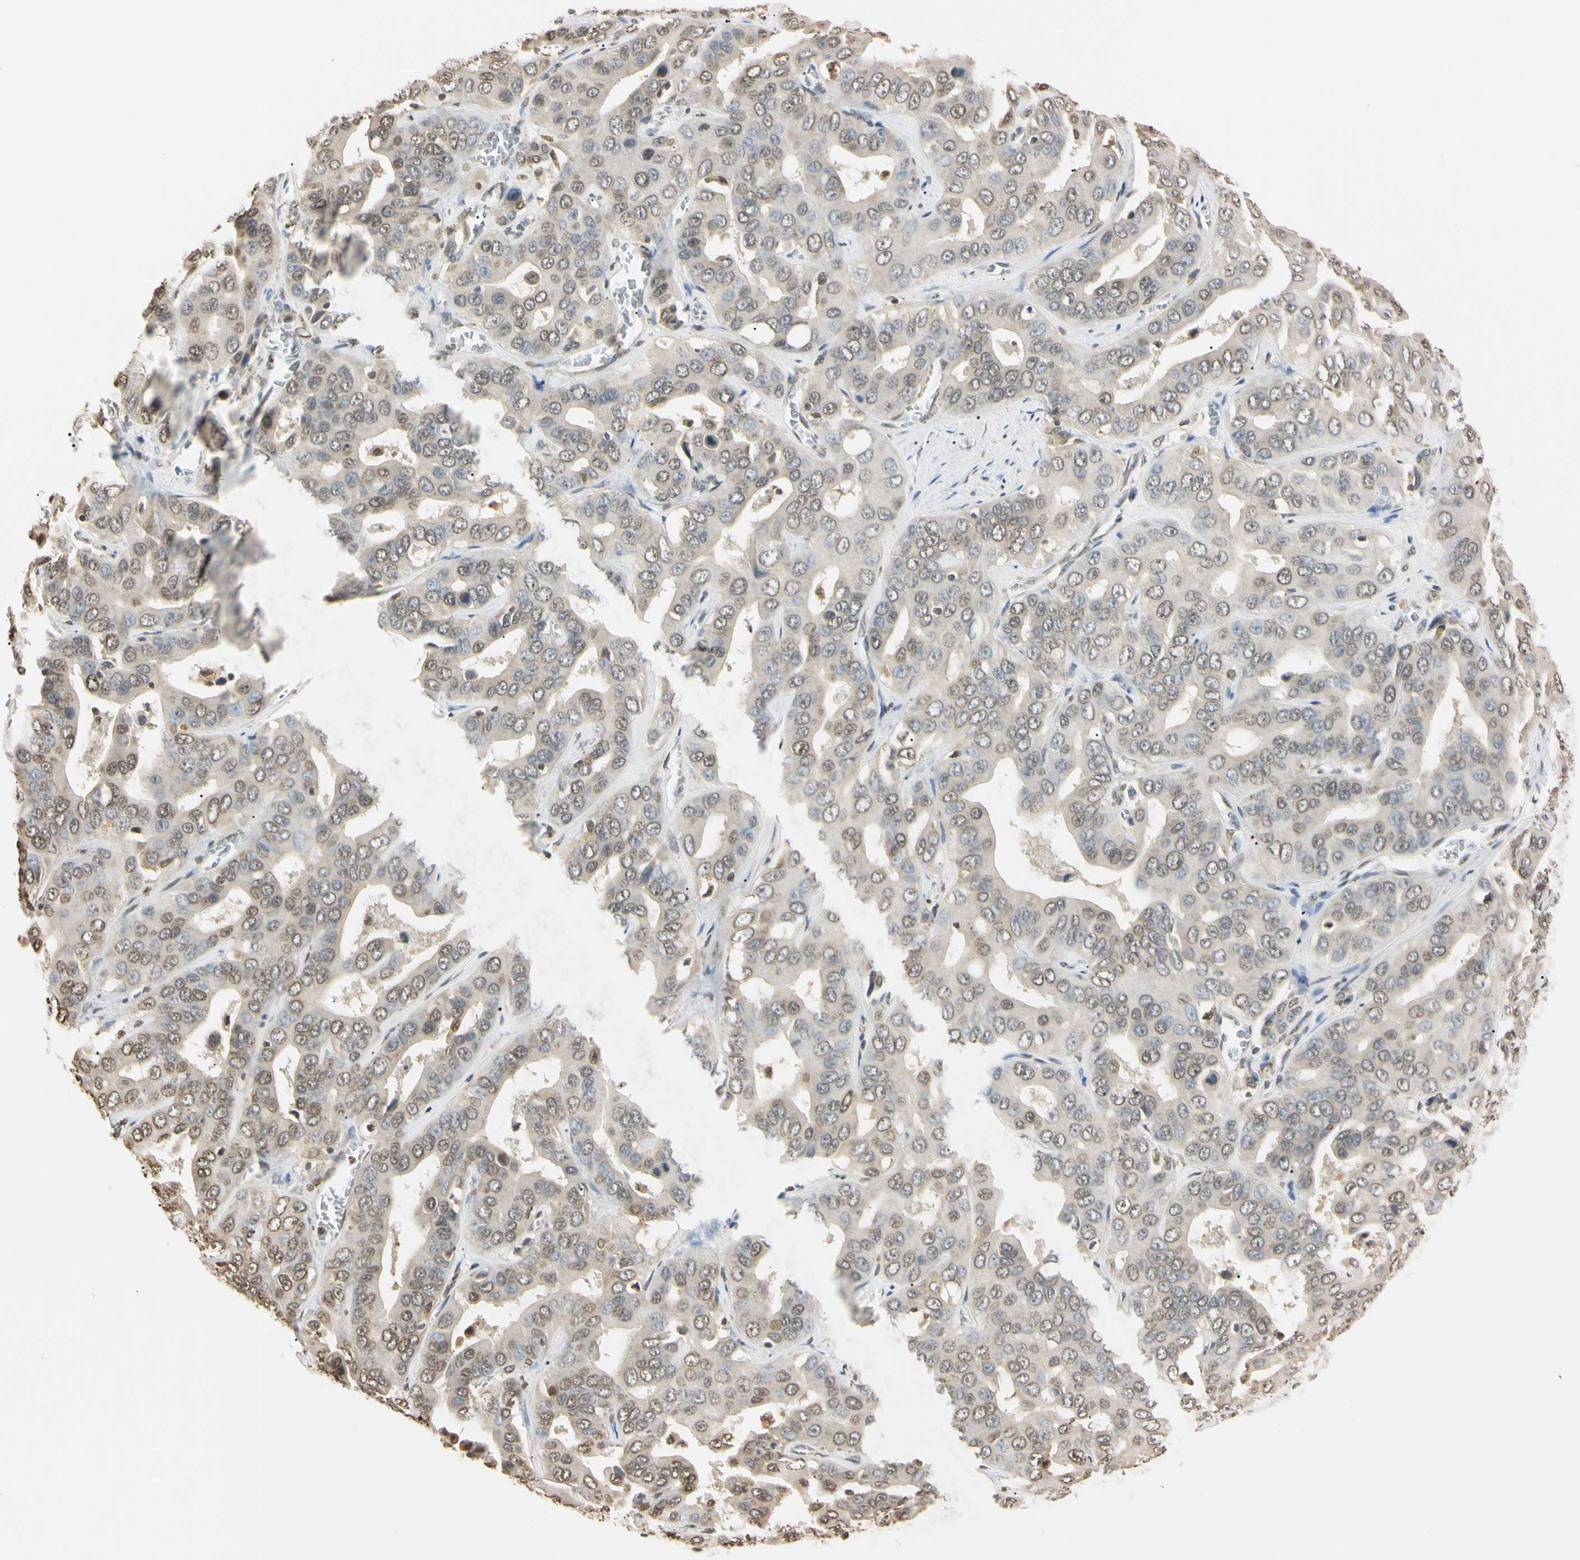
{"staining": {"intensity": "weak", "quantity": "25%-75%", "location": "nuclear"}, "tissue": "liver cancer", "cell_type": "Tumor cells", "image_type": "cancer", "snomed": [{"axis": "morphology", "description": "Cholangiocarcinoma"}, {"axis": "topography", "description": "Liver"}], "caption": "Immunohistochemistry (IHC) of liver cancer (cholangiocarcinoma) exhibits low levels of weak nuclear staining in about 25%-75% of tumor cells.", "gene": "CDC45", "patient": {"sex": "female", "age": 52}}